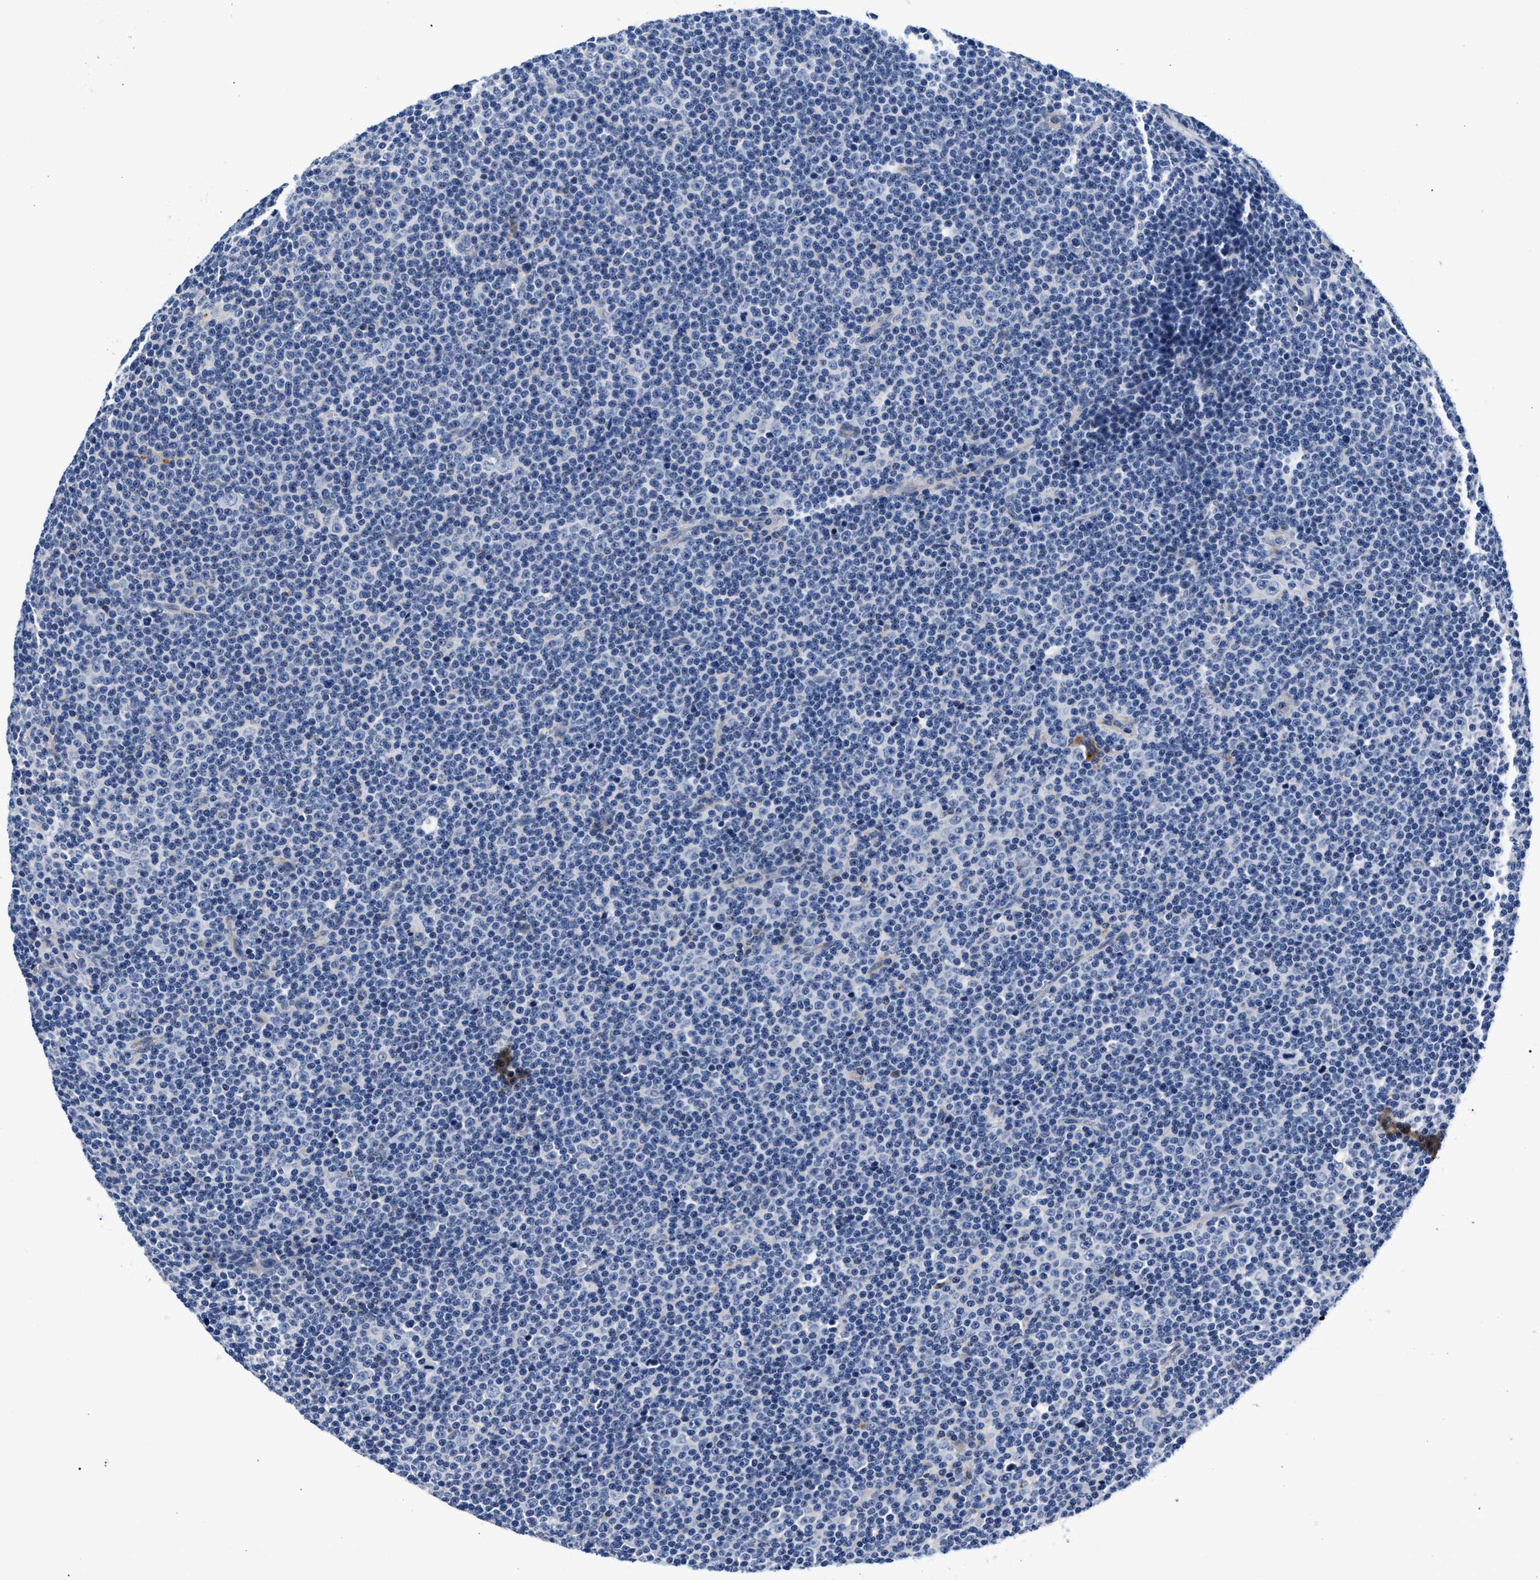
{"staining": {"intensity": "negative", "quantity": "none", "location": "none"}, "tissue": "lymphoma", "cell_type": "Tumor cells", "image_type": "cancer", "snomed": [{"axis": "morphology", "description": "Malignant lymphoma, non-Hodgkin's type, Low grade"}, {"axis": "topography", "description": "Lymph node"}], "caption": "This is an IHC image of human malignant lymphoma, non-Hodgkin's type (low-grade). There is no staining in tumor cells.", "gene": "P2RY4", "patient": {"sex": "female", "age": 67}}